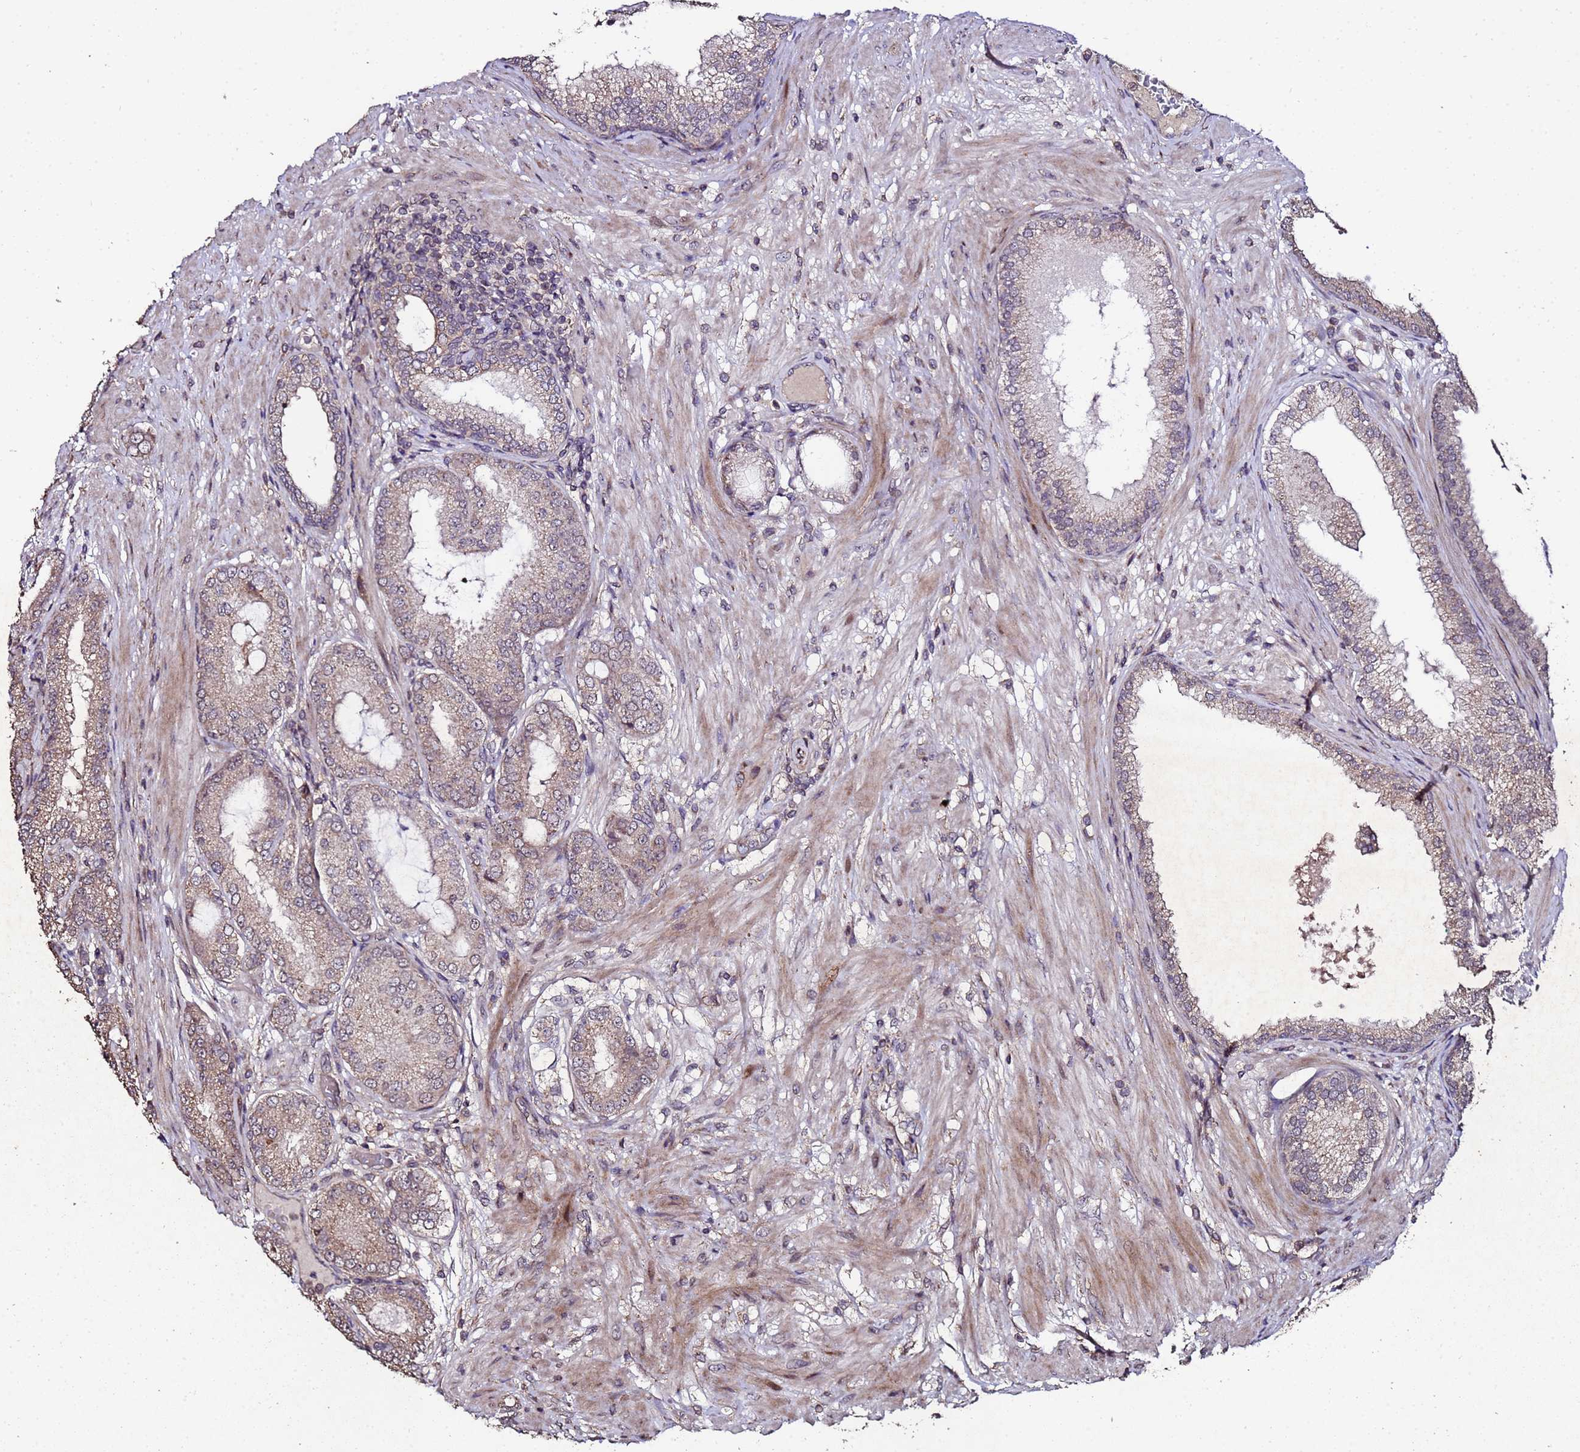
{"staining": {"intensity": "weak", "quantity": ">75%", "location": "cytoplasmic/membranous"}, "tissue": "prostate cancer", "cell_type": "Tumor cells", "image_type": "cancer", "snomed": [{"axis": "morphology", "description": "Adenocarcinoma, High grade"}, {"axis": "topography", "description": "Prostate"}], "caption": "Immunohistochemical staining of prostate cancer shows low levels of weak cytoplasmic/membranous protein positivity in approximately >75% of tumor cells.", "gene": "PRODH", "patient": {"sex": "male", "age": 71}}